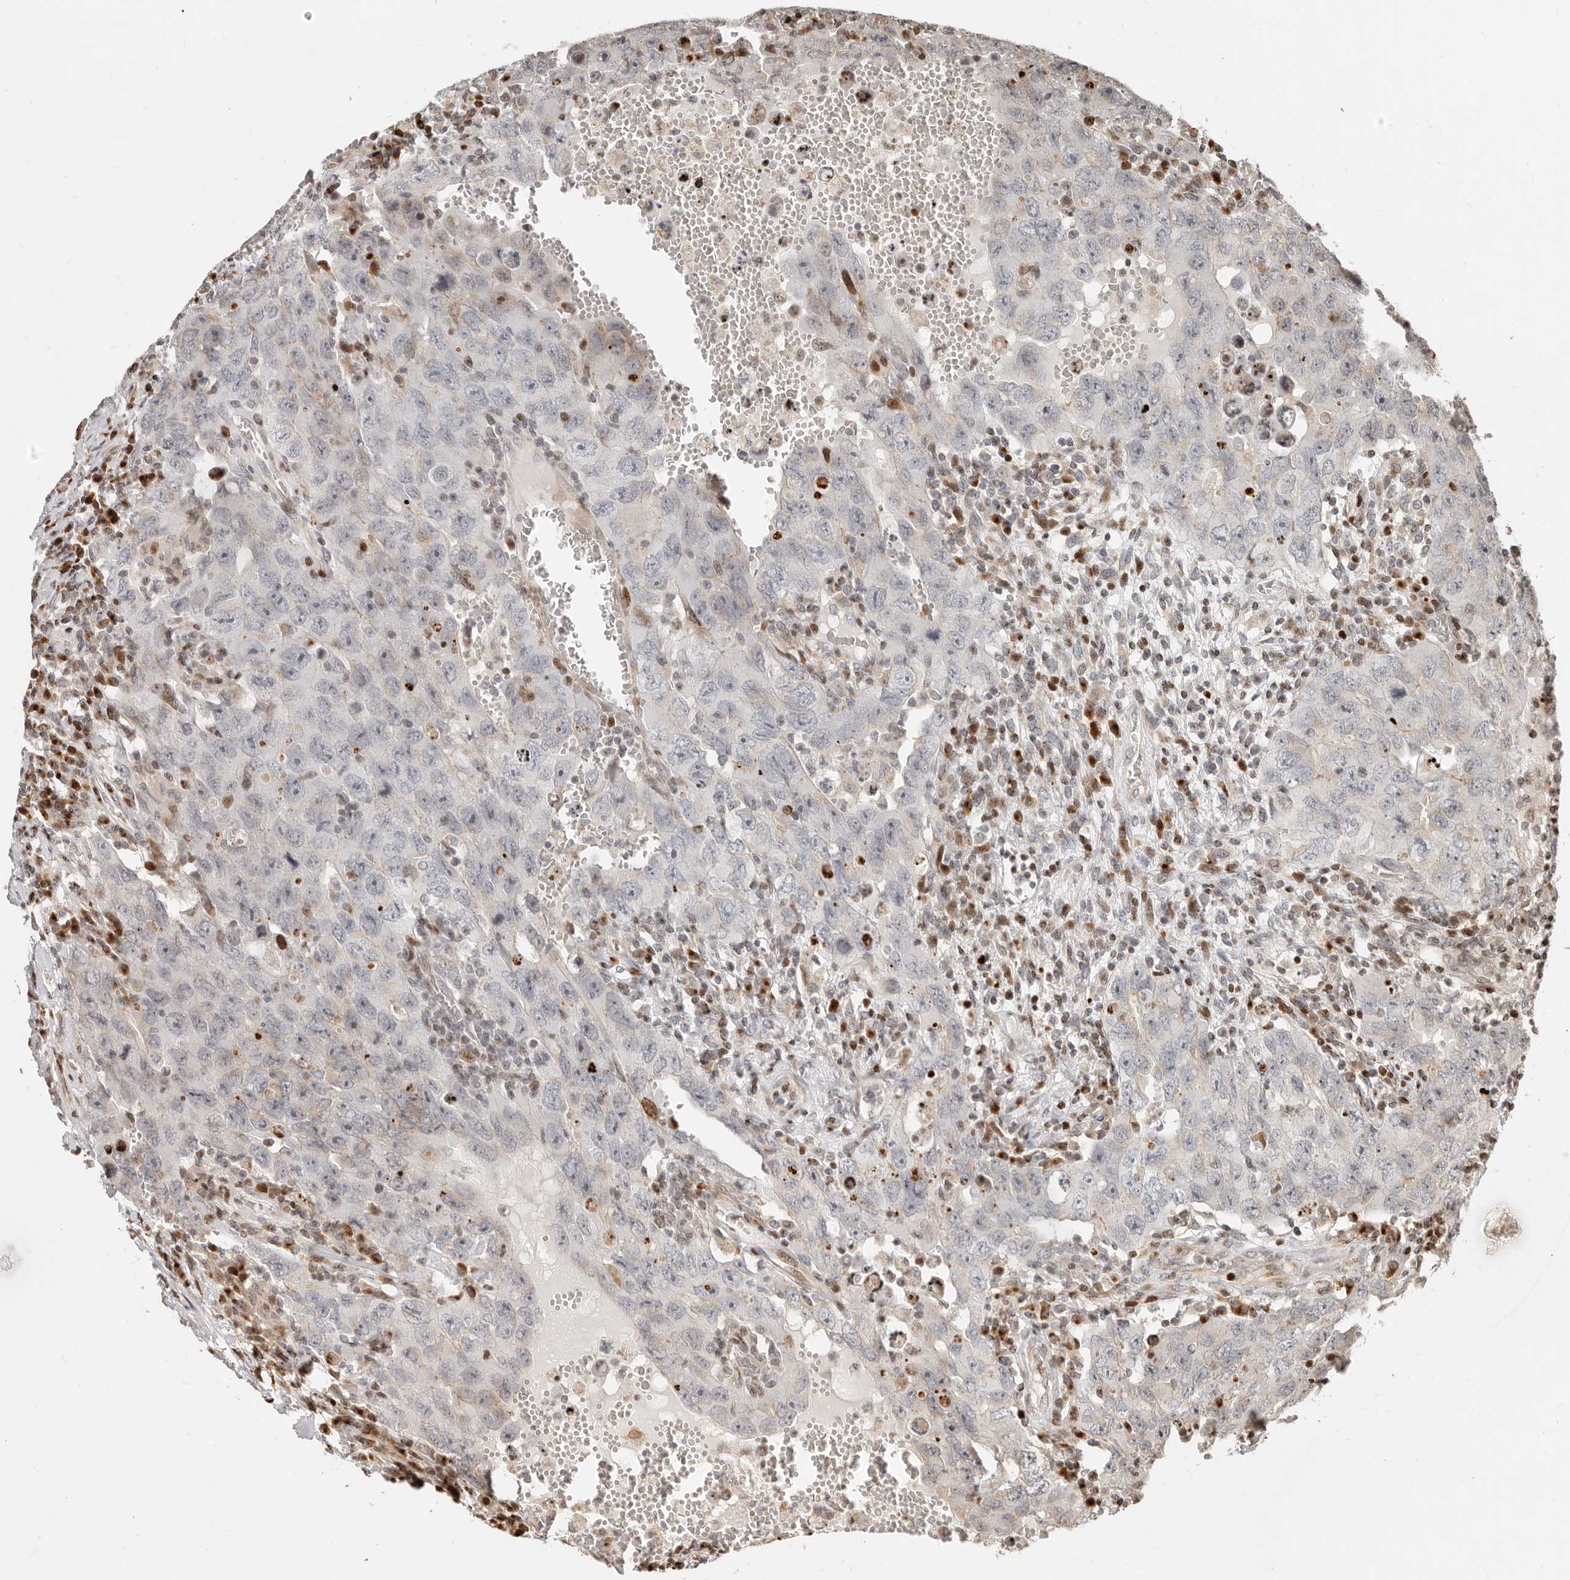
{"staining": {"intensity": "negative", "quantity": "none", "location": "none"}, "tissue": "testis cancer", "cell_type": "Tumor cells", "image_type": "cancer", "snomed": [{"axis": "morphology", "description": "Carcinoma, Embryonal, NOS"}, {"axis": "topography", "description": "Testis"}], "caption": "Immunohistochemistry (IHC) of embryonal carcinoma (testis) reveals no positivity in tumor cells. Brightfield microscopy of immunohistochemistry stained with DAB (3,3'-diaminobenzidine) (brown) and hematoxylin (blue), captured at high magnification.", "gene": "TRIM4", "patient": {"sex": "male", "age": 26}}